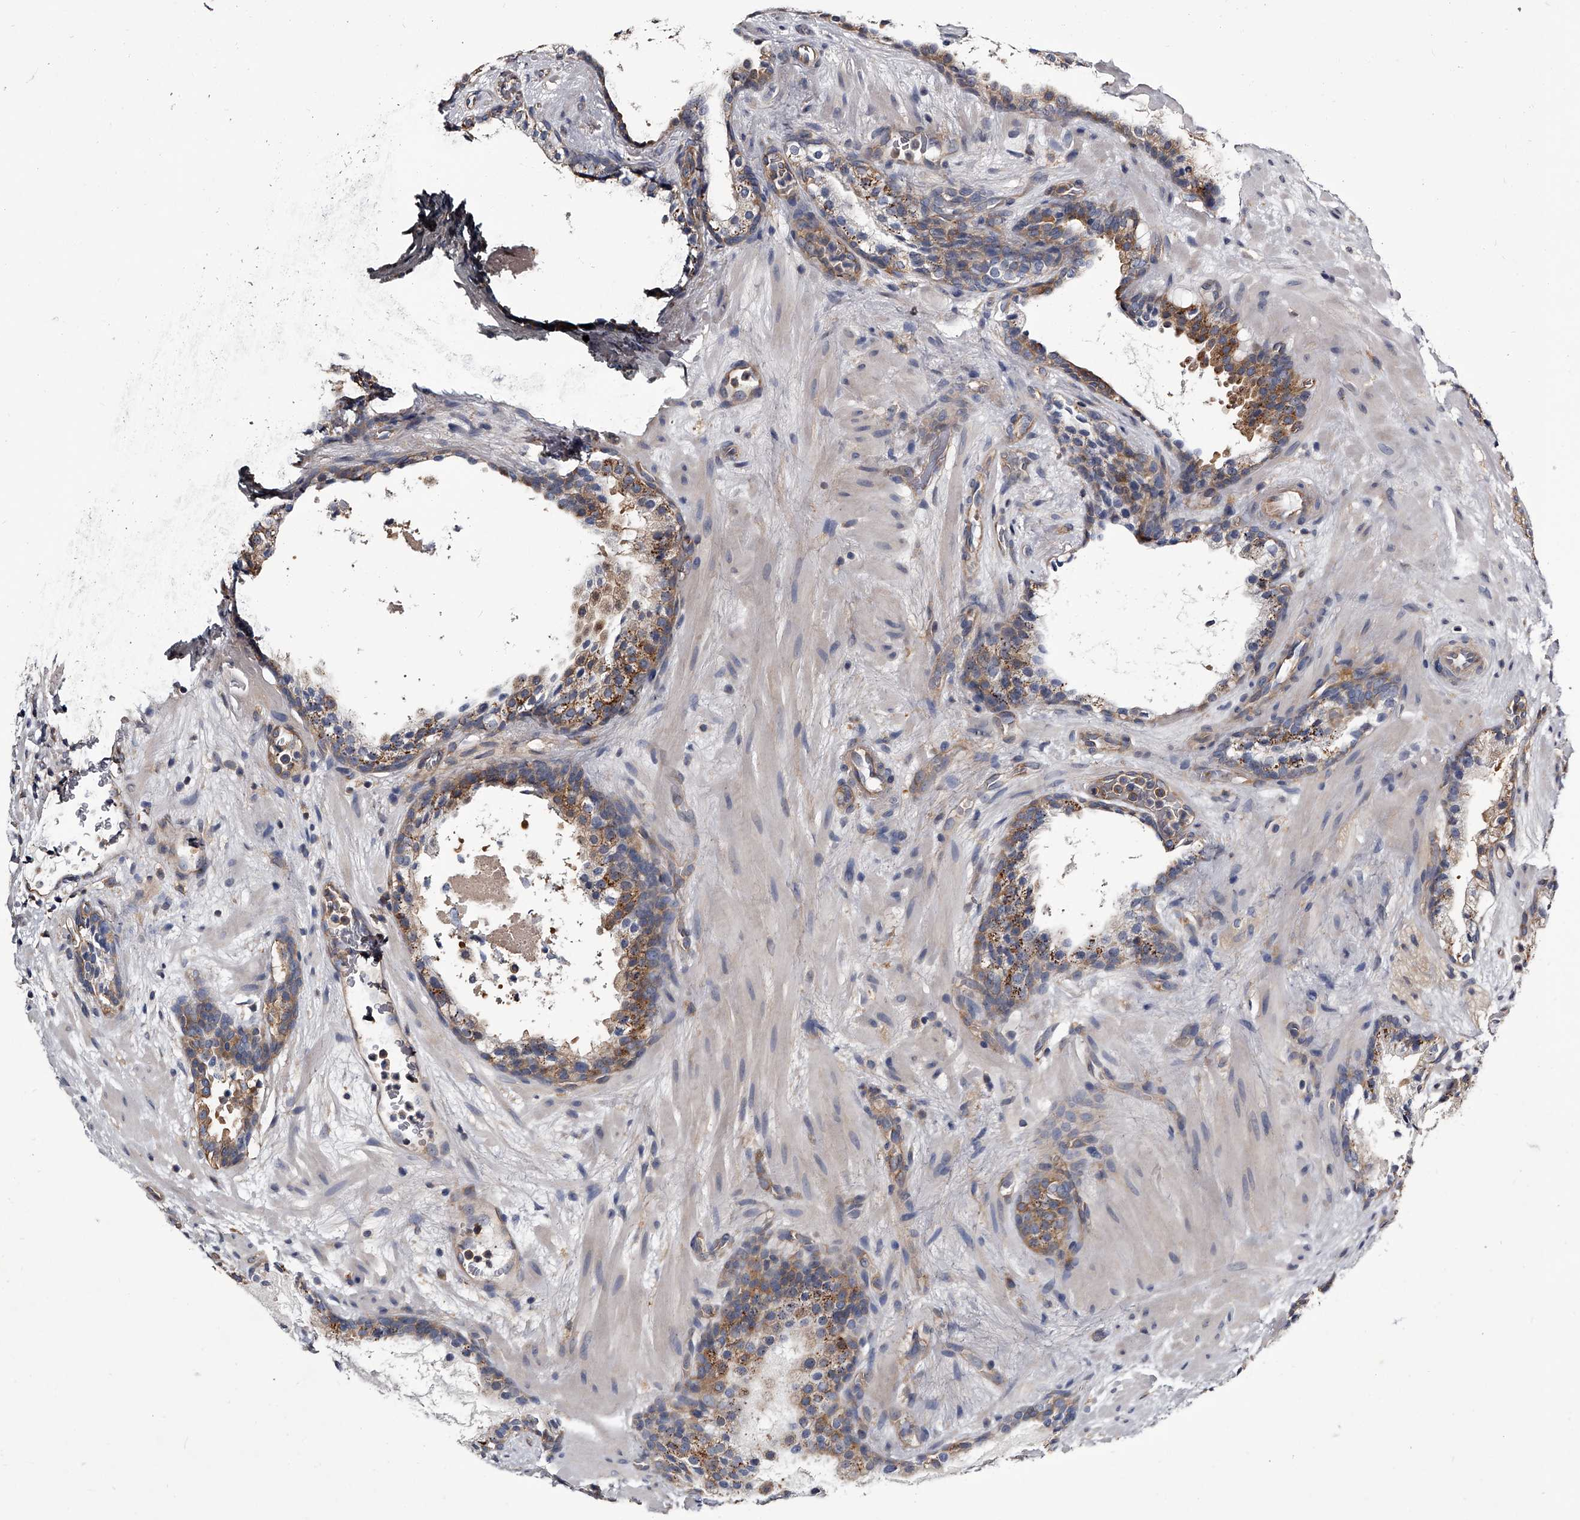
{"staining": {"intensity": "moderate", "quantity": "25%-75%", "location": "cytoplasmic/membranous"}, "tissue": "prostate cancer", "cell_type": "Tumor cells", "image_type": "cancer", "snomed": [{"axis": "morphology", "description": "Adenocarcinoma, High grade"}, {"axis": "topography", "description": "Prostate"}], "caption": "Moderate cytoplasmic/membranous expression is present in approximately 25%-75% of tumor cells in high-grade adenocarcinoma (prostate).", "gene": "GAPVD1", "patient": {"sex": "male", "age": 56}}